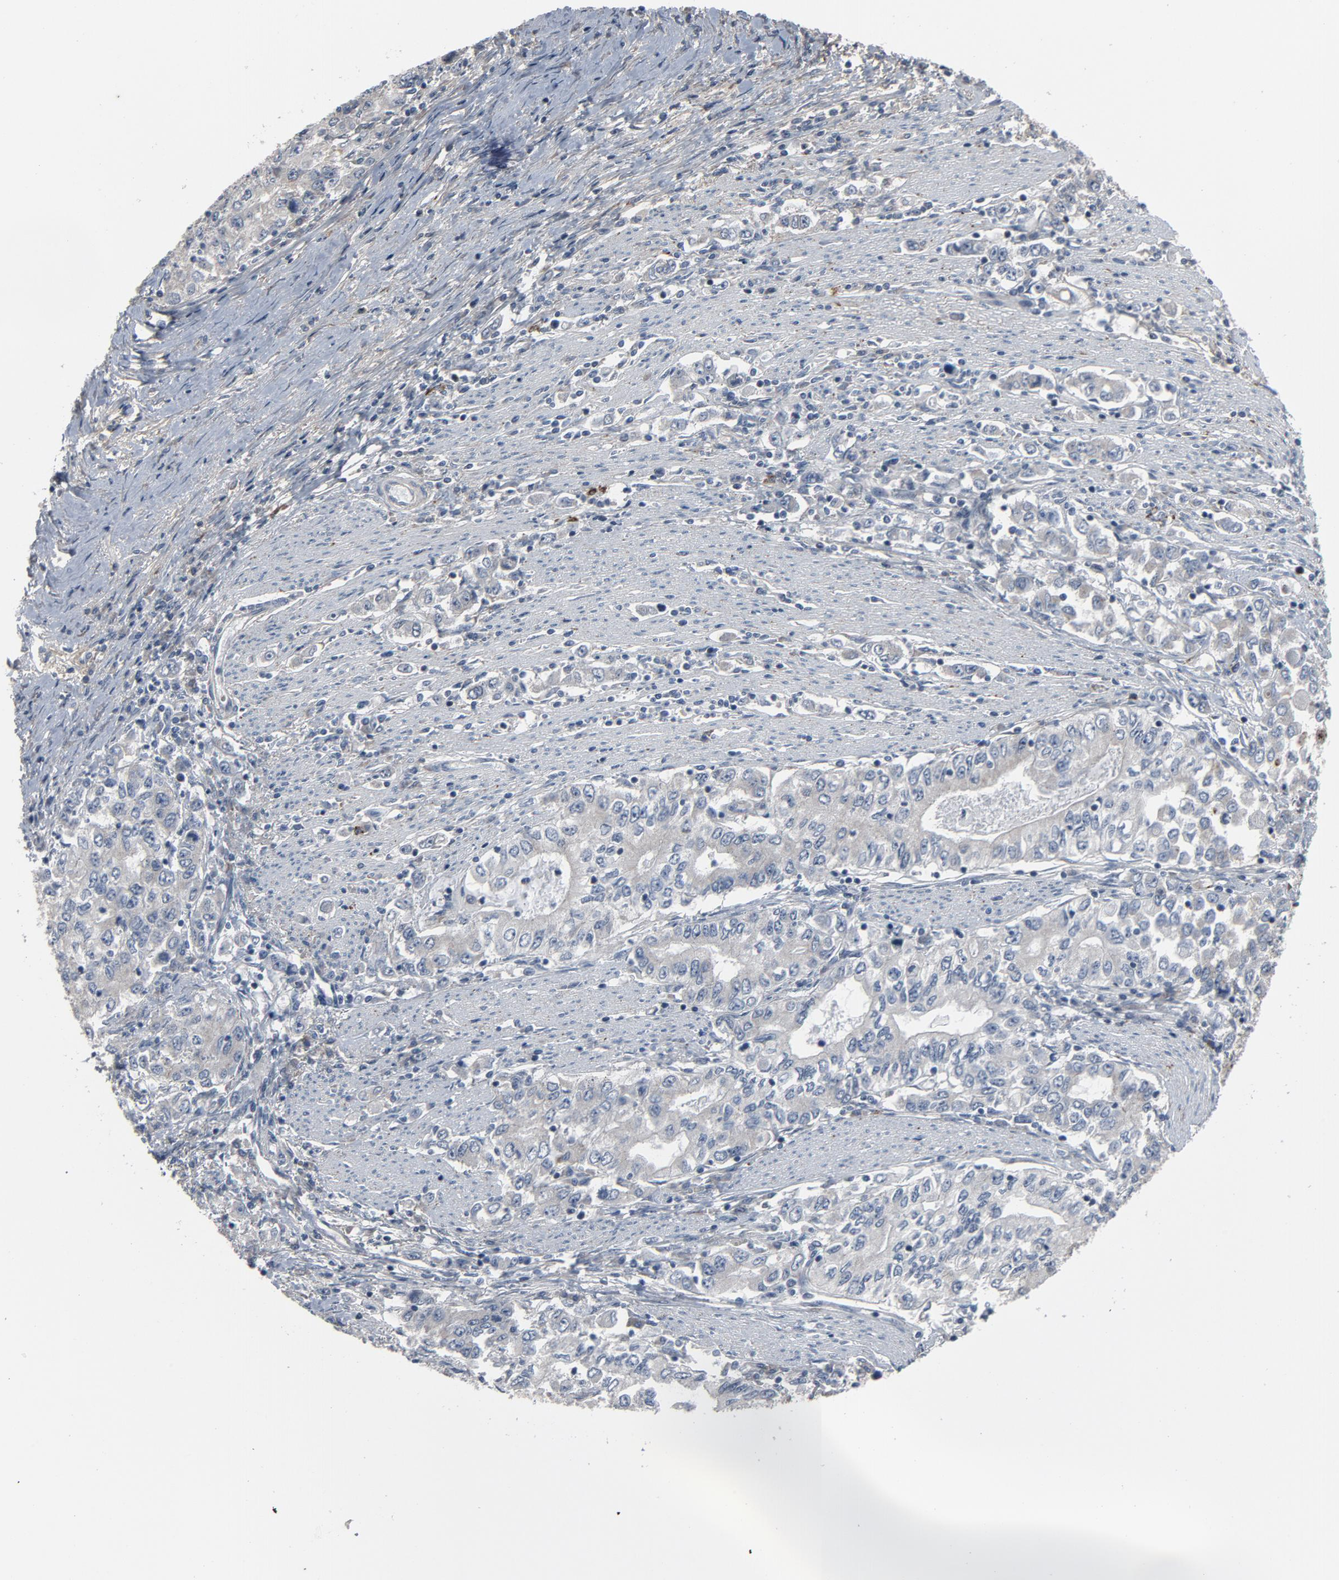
{"staining": {"intensity": "negative", "quantity": "none", "location": "none"}, "tissue": "stomach cancer", "cell_type": "Tumor cells", "image_type": "cancer", "snomed": [{"axis": "morphology", "description": "Adenocarcinoma, NOS"}, {"axis": "topography", "description": "Stomach, lower"}], "caption": "Immunohistochemical staining of human adenocarcinoma (stomach) displays no significant positivity in tumor cells. (Immunohistochemistry (ihc), brightfield microscopy, high magnification).", "gene": "PDZD4", "patient": {"sex": "female", "age": 72}}